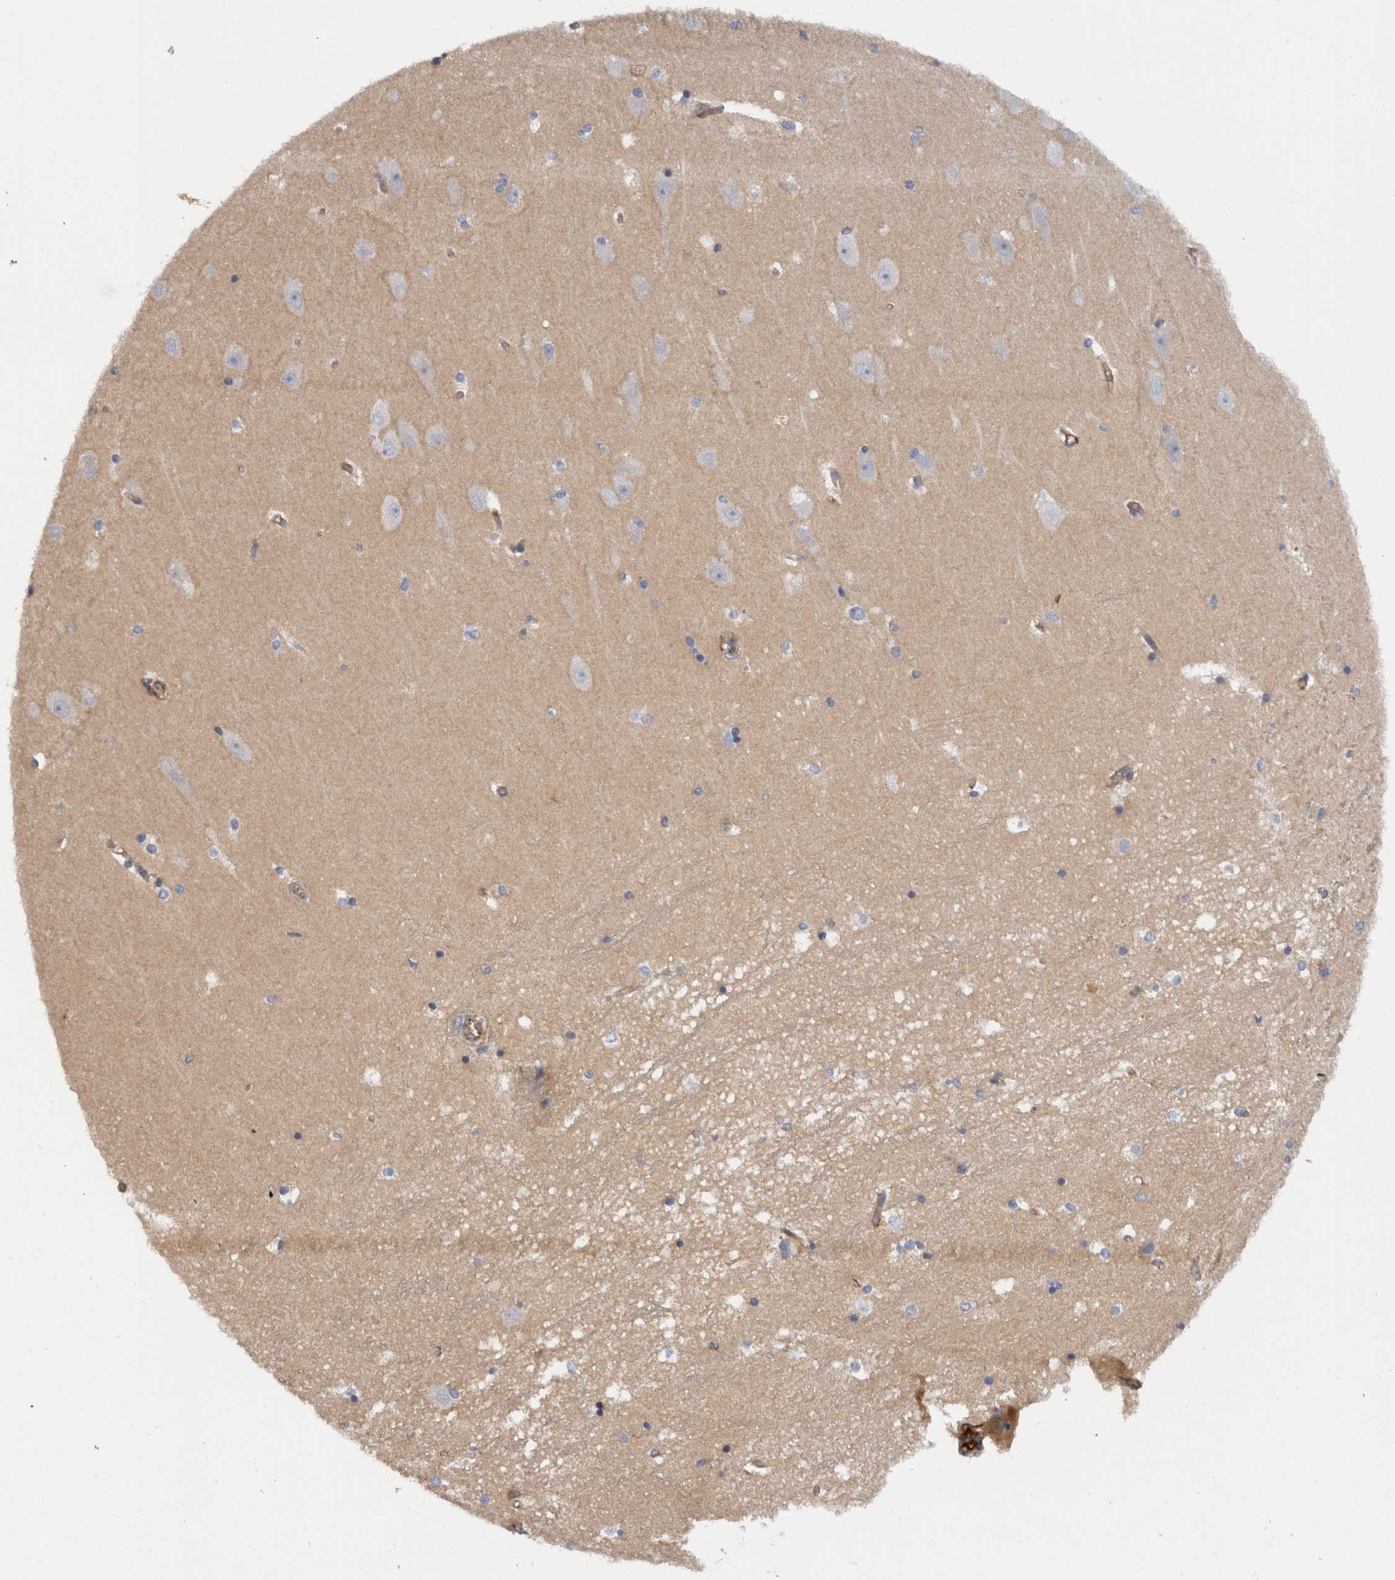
{"staining": {"intensity": "negative", "quantity": "none", "location": "none"}, "tissue": "hippocampus", "cell_type": "Glial cells", "image_type": "normal", "snomed": [{"axis": "morphology", "description": "Normal tissue, NOS"}, {"axis": "topography", "description": "Hippocampus"}], "caption": "The image shows no staining of glial cells in unremarkable hippocampus.", "gene": "CD59", "patient": {"sex": "male", "age": 45}}